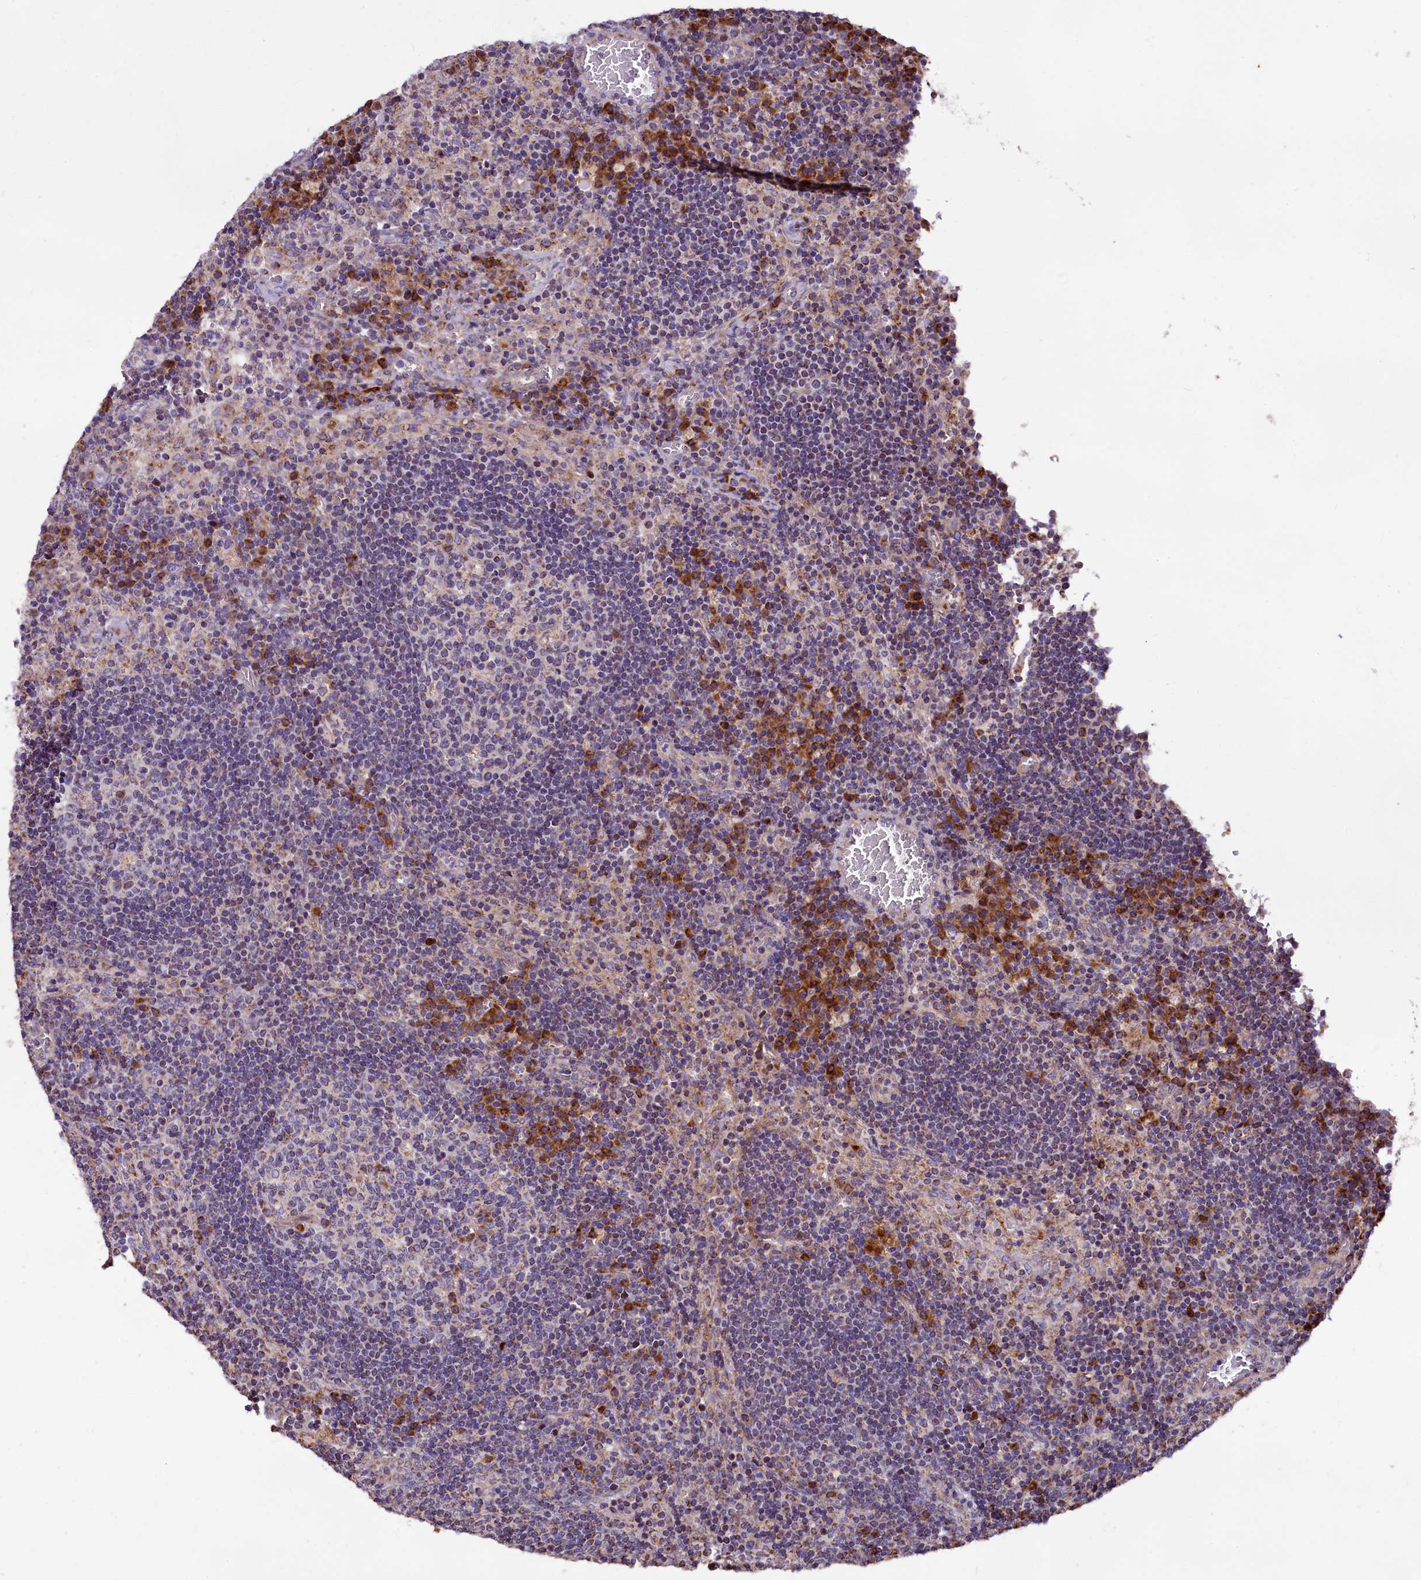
{"staining": {"intensity": "strong", "quantity": "<25%", "location": "cytoplasmic/membranous"}, "tissue": "lymph node", "cell_type": "Germinal center cells", "image_type": "normal", "snomed": [{"axis": "morphology", "description": "Normal tissue, NOS"}, {"axis": "topography", "description": "Lymph node"}], "caption": "Germinal center cells display medium levels of strong cytoplasmic/membranous staining in about <25% of cells in benign lymph node. The protein is shown in brown color, while the nuclei are stained blue.", "gene": "ZSWIM1", "patient": {"sex": "male", "age": 58}}